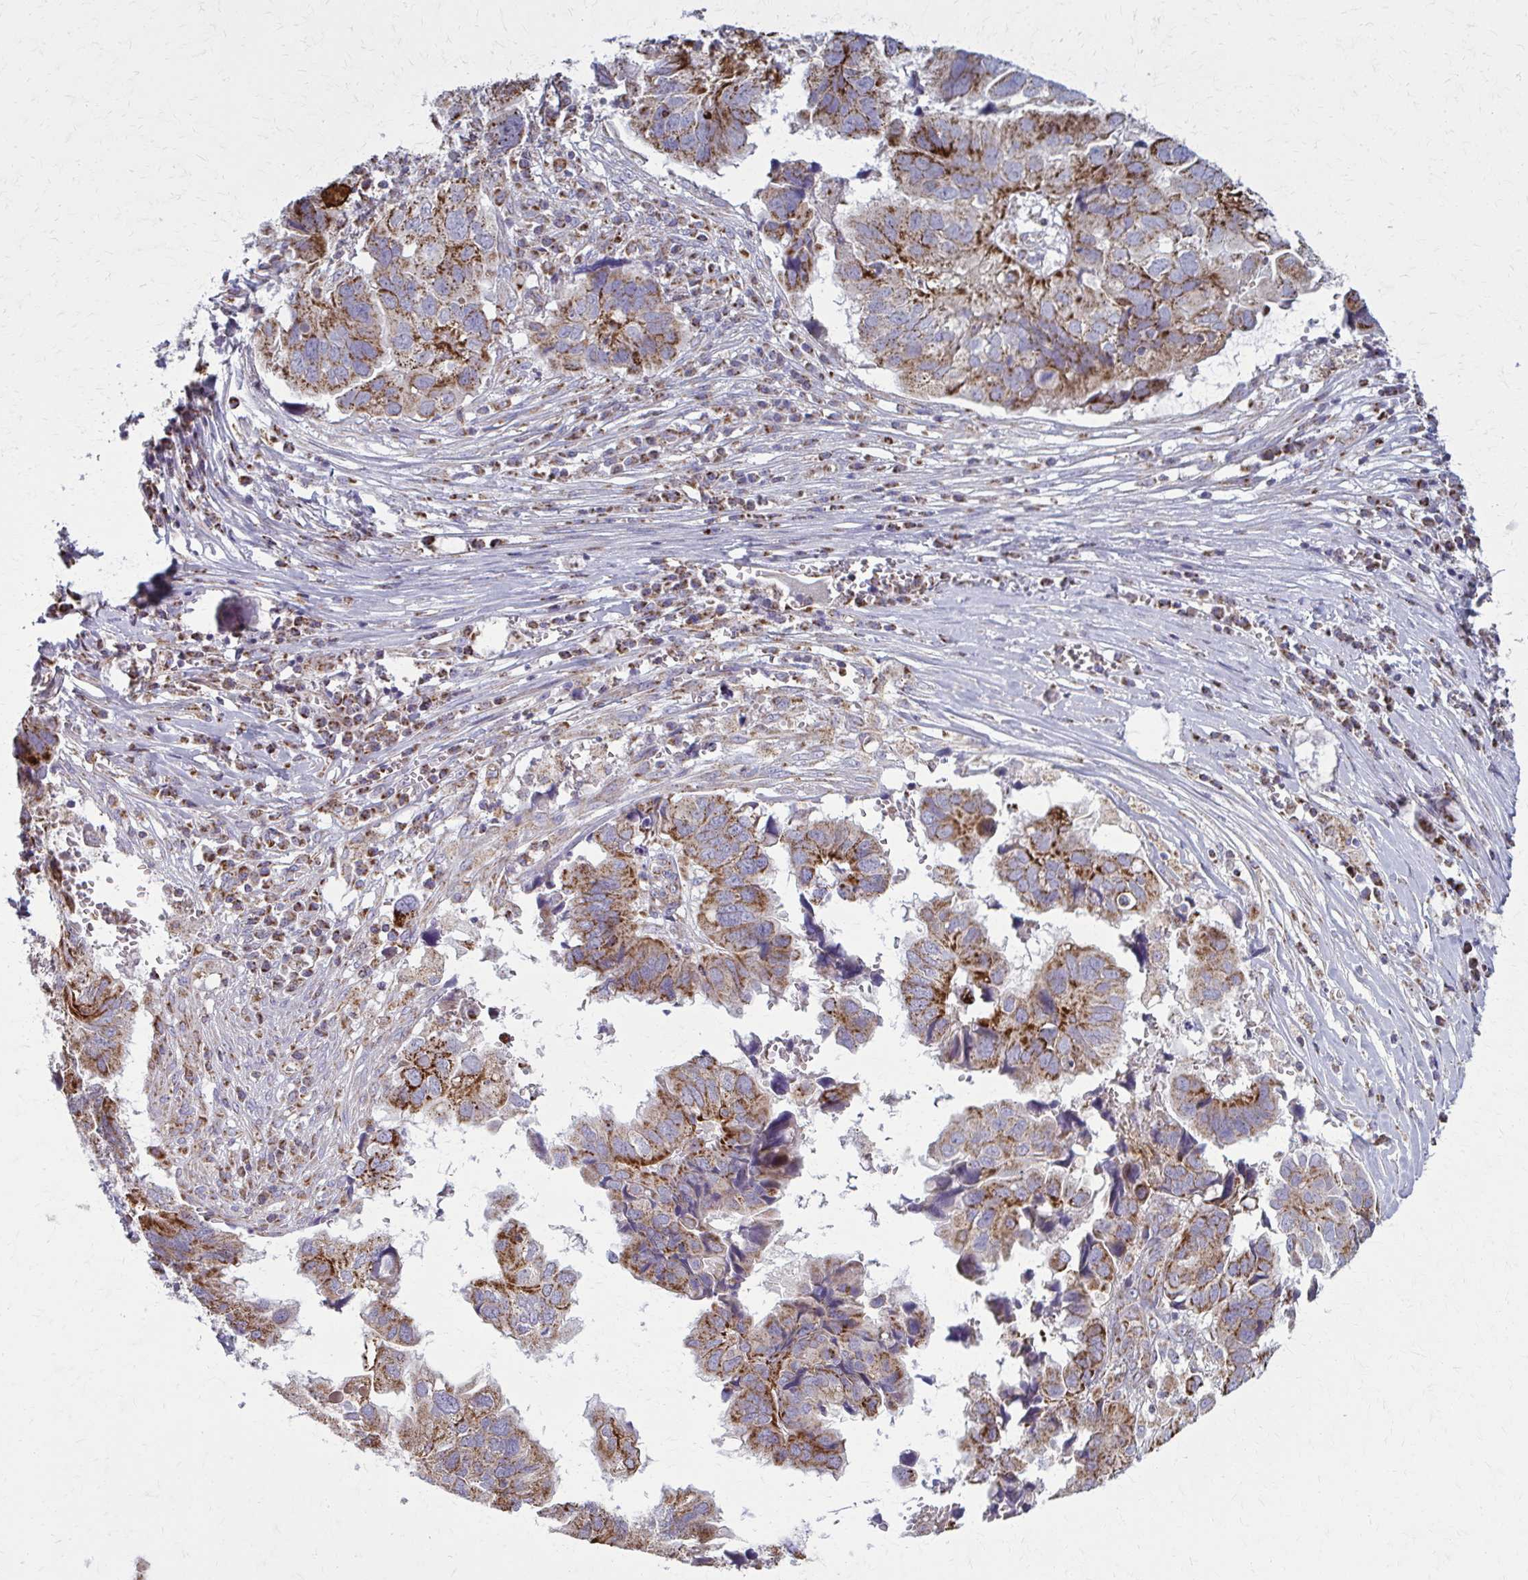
{"staining": {"intensity": "moderate", "quantity": ">75%", "location": "cytoplasmic/membranous"}, "tissue": "ovarian cancer", "cell_type": "Tumor cells", "image_type": "cancer", "snomed": [{"axis": "morphology", "description": "Cystadenocarcinoma, serous, NOS"}, {"axis": "topography", "description": "Ovary"}], "caption": "Human ovarian cancer (serous cystadenocarcinoma) stained with a brown dye reveals moderate cytoplasmic/membranous positive expression in approximately >75% of tumor cells.", "gene": "TVP23A", "patient": {"sex": "female", "age": 79}}